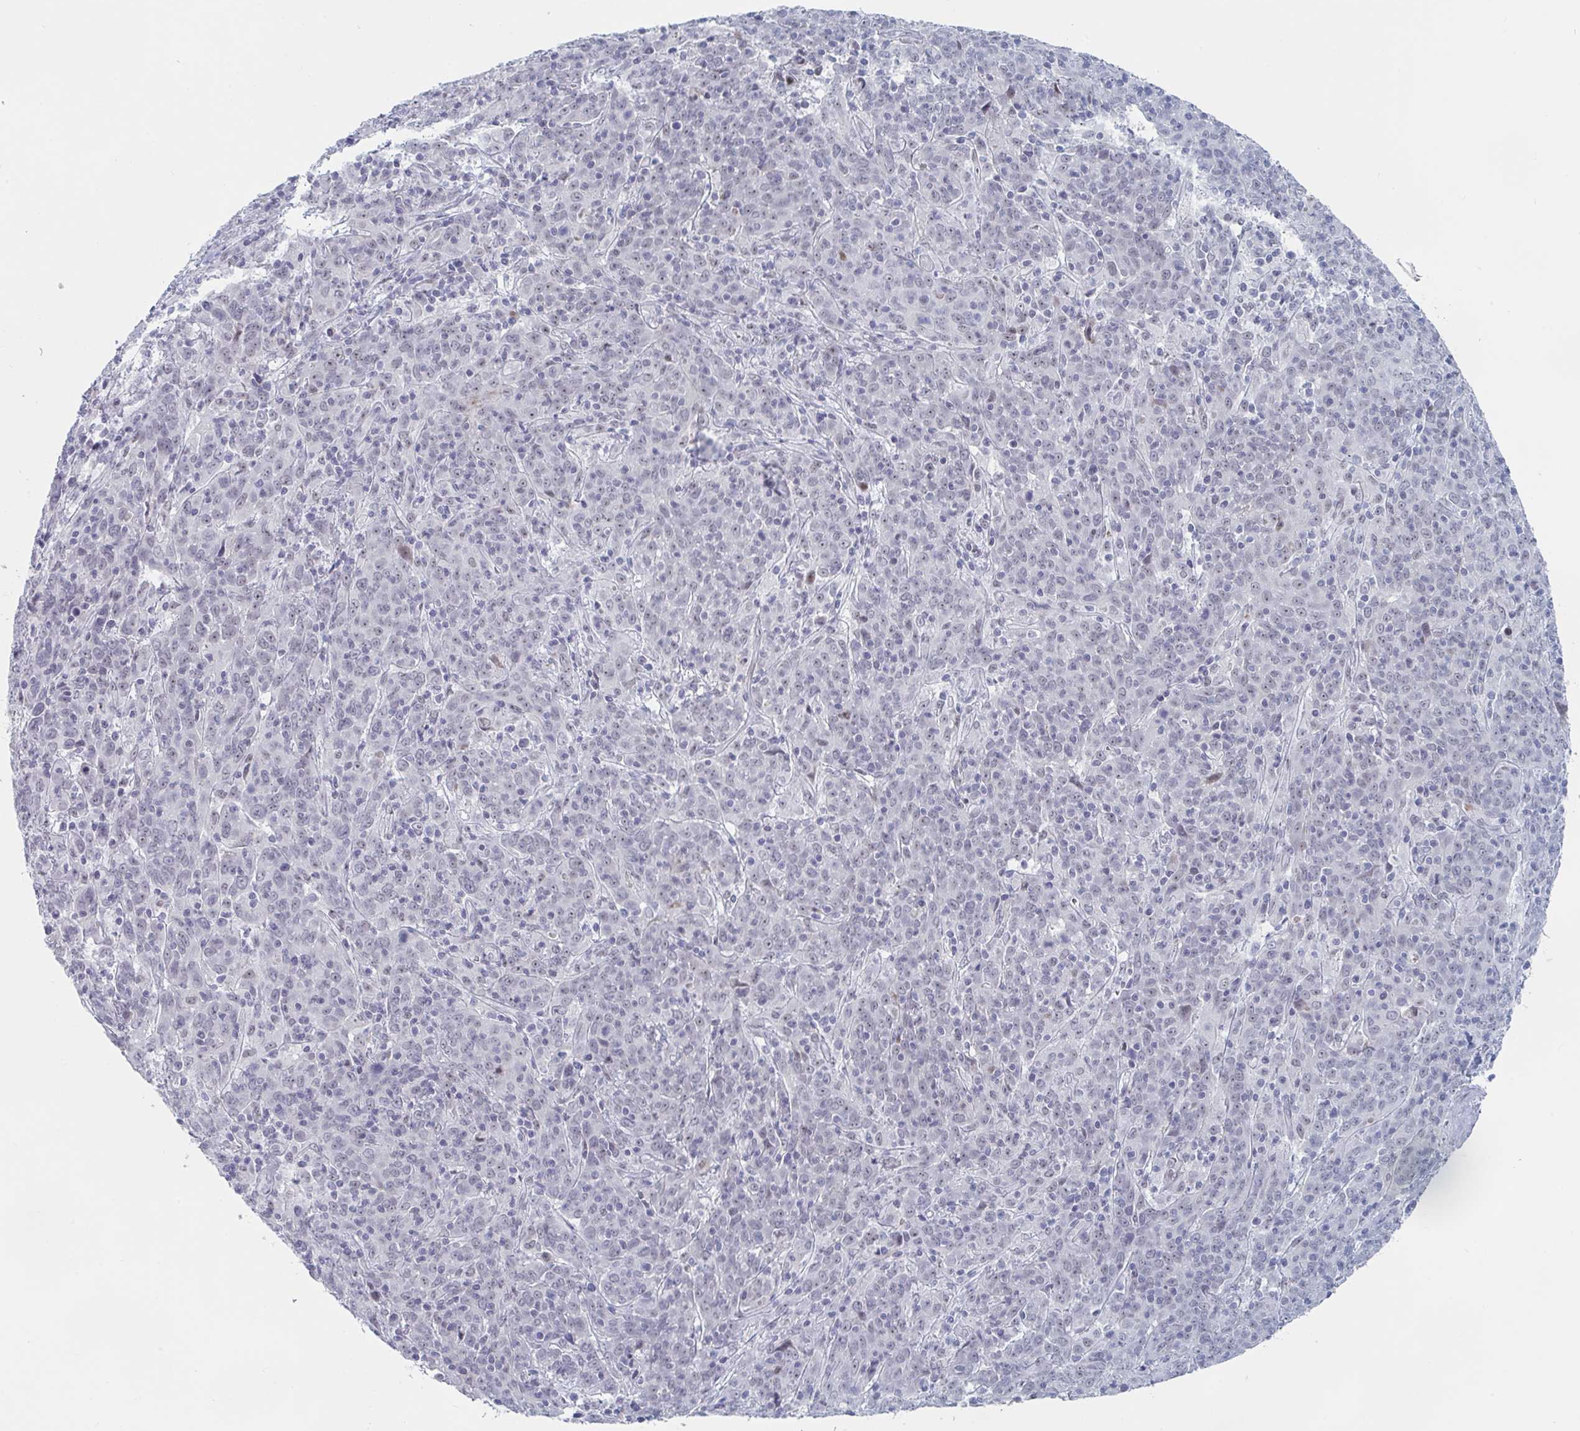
{"staining": {"intensity": "weak", "quantity": "<25%", "location": "nuclear"}, "tissue": "cervical cancer", "cell_type": "Tumor cells", "image_type": "cancer", "snomed": [{"axis": "morphology", "description": "Squamous cell carcinoma, NOS"}, {"axis": "topography", "description": "Cervix"}], "caption": "This histopathology image is of squamous cell carcinoma (cervical) stained with immunohistochemistry (IHC) to label a protein in brown with the nuclei are counter-stained blue. There is no positivity in tumor cells. (Stains: DAB (3,3'-diaminobenzidine) immunohistochemistry with hematoxylin counter stain, Microscopy: brightfield microscopy at high magnification).", "gene": "NR1H2", "patient": {"sex": "female", "age": 67}}